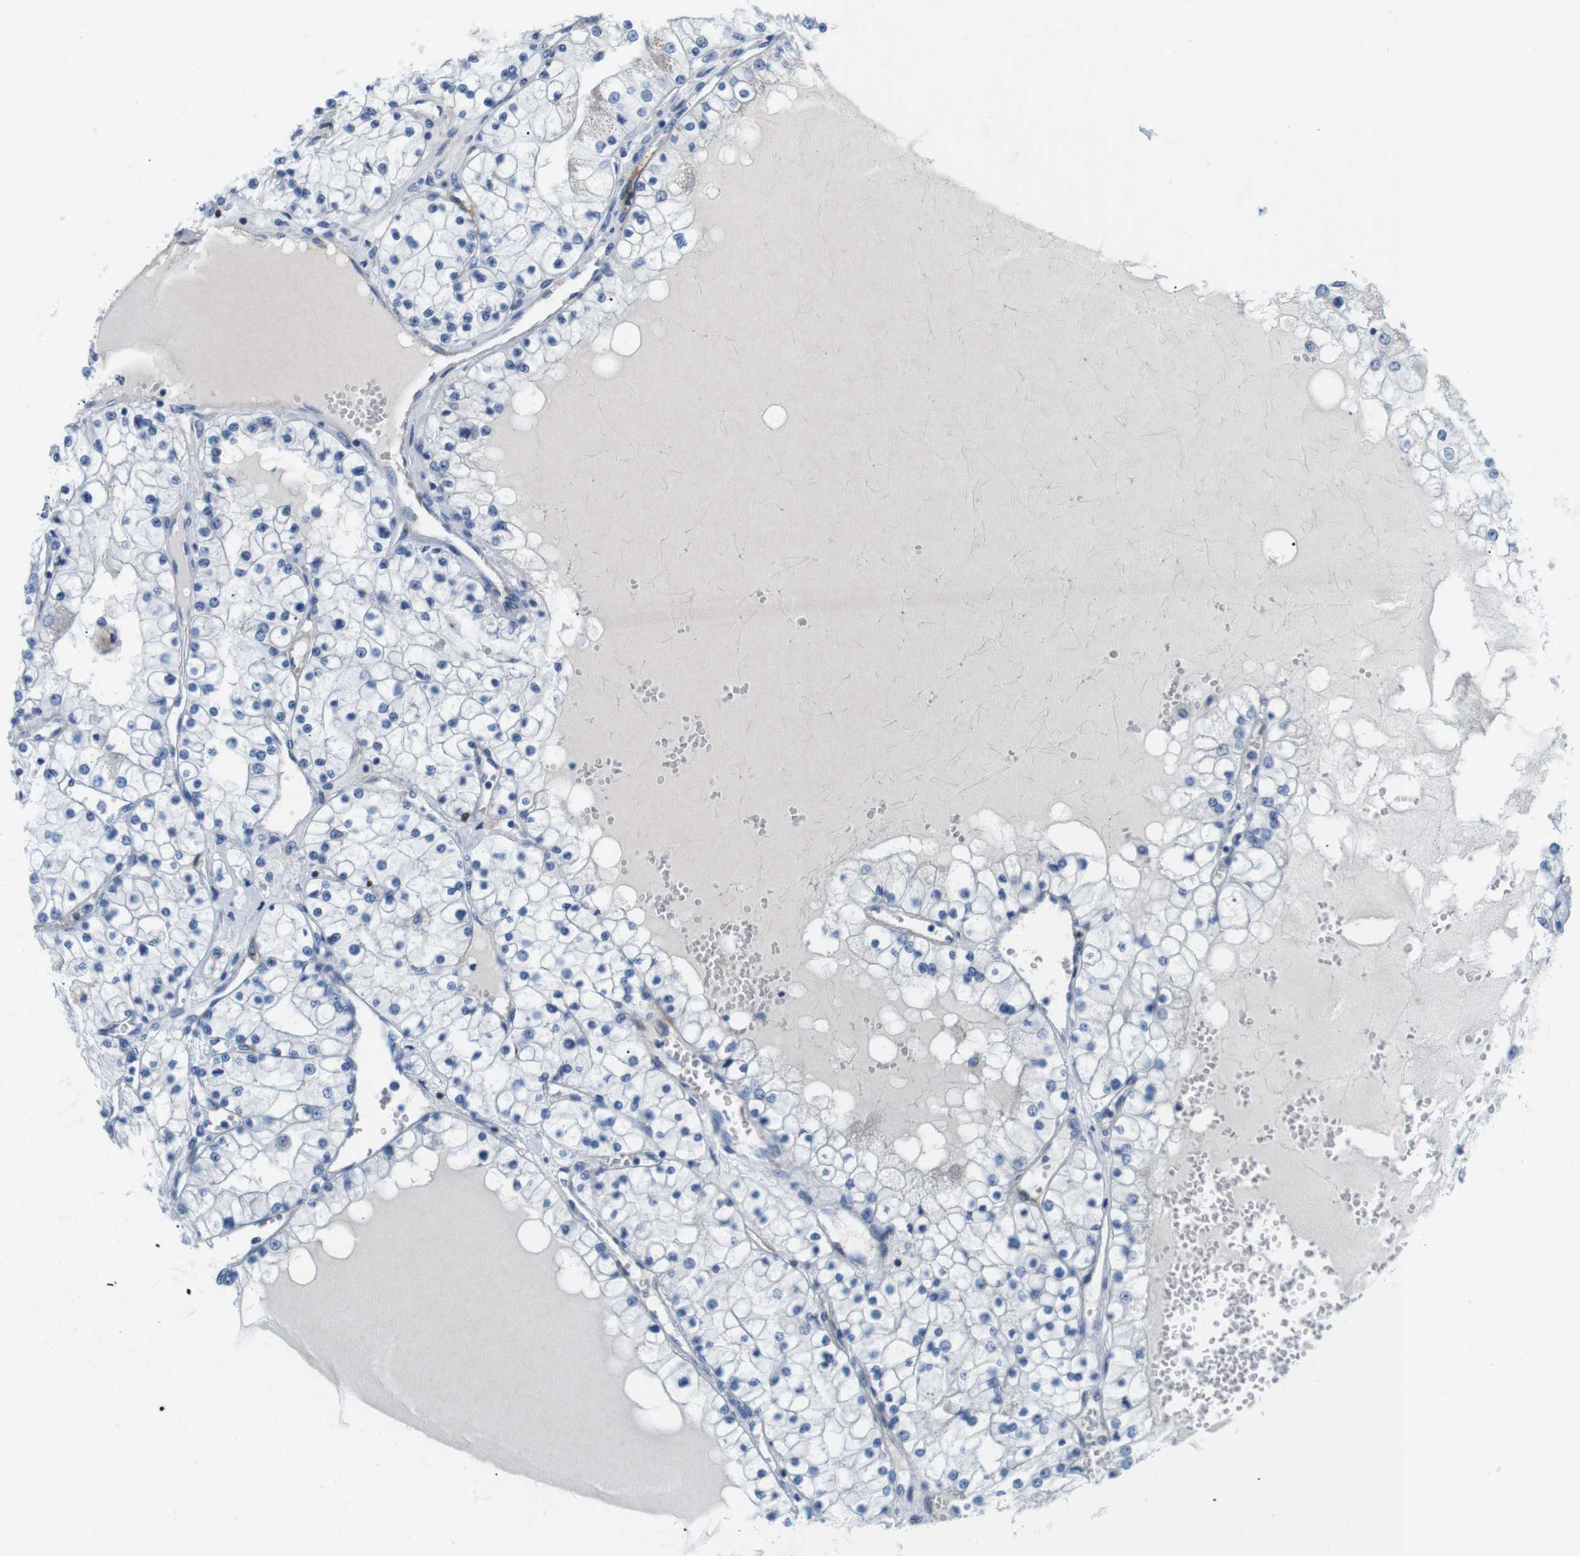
{"staining": {"intensity": "weak", "quantity": "<25%", "location": "cytoplasmic/membranous"}, "tissue": "renal cancer", "cell_type": "Tumor cells", "image_type": "cancer", "snomed": [{"axis": "morphology", "description": "Adenocarcinoma, NOS"}, {"axis": "topography", "description": "Kidney"}], "caption": "This is an immunohistochemistry (IHC) photomicrograph of human renal cancer. There is no positivity in tumor cells.", "gene": "TNFRSF4", "patient": {"sex": "male", "age": 68}}